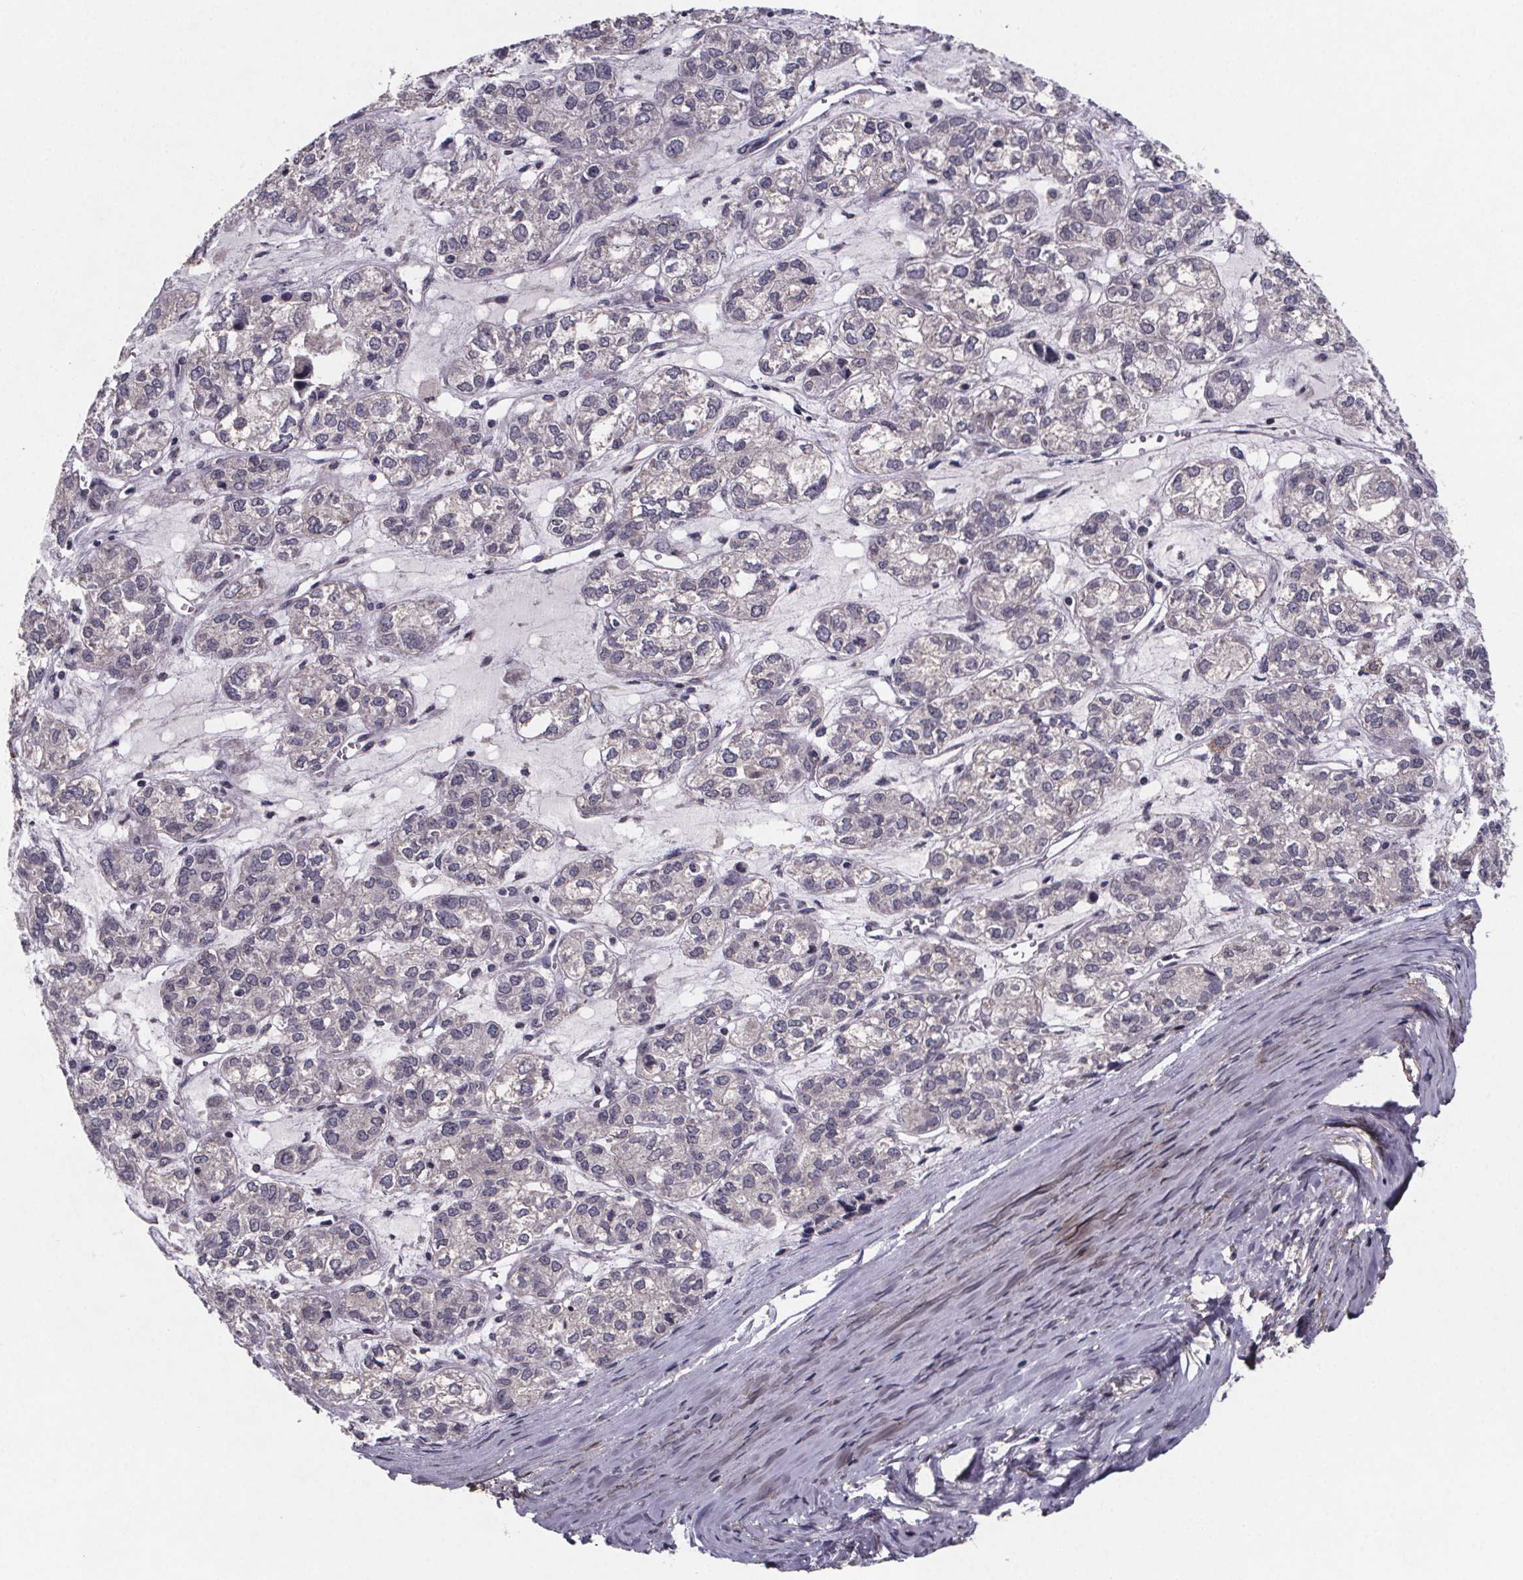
{"staining": {"intensity": "negative", "quantity": "none", "location": "none"}, "tissue": "ovarian cancer", "cell_type": "Tumor cells", "image_type": "cancer", "snomed": [{"axis": "morphology", "description": "Carcinoma, endometroid"}, {"axis": "topography", "description": "Ovary"}], "caption": "Immunohistochemistry (IHC) of human endometroid carcinoma (ovarian) exhibits no expression in tumor cells. Brightfield microscopy of immunohistochemistry (IHC) stained with DAB (brown) and hematoxylin (blue), captured at high magnification.", "gene": "PALLD", "patient": {"sex": "female", "age": 64}}